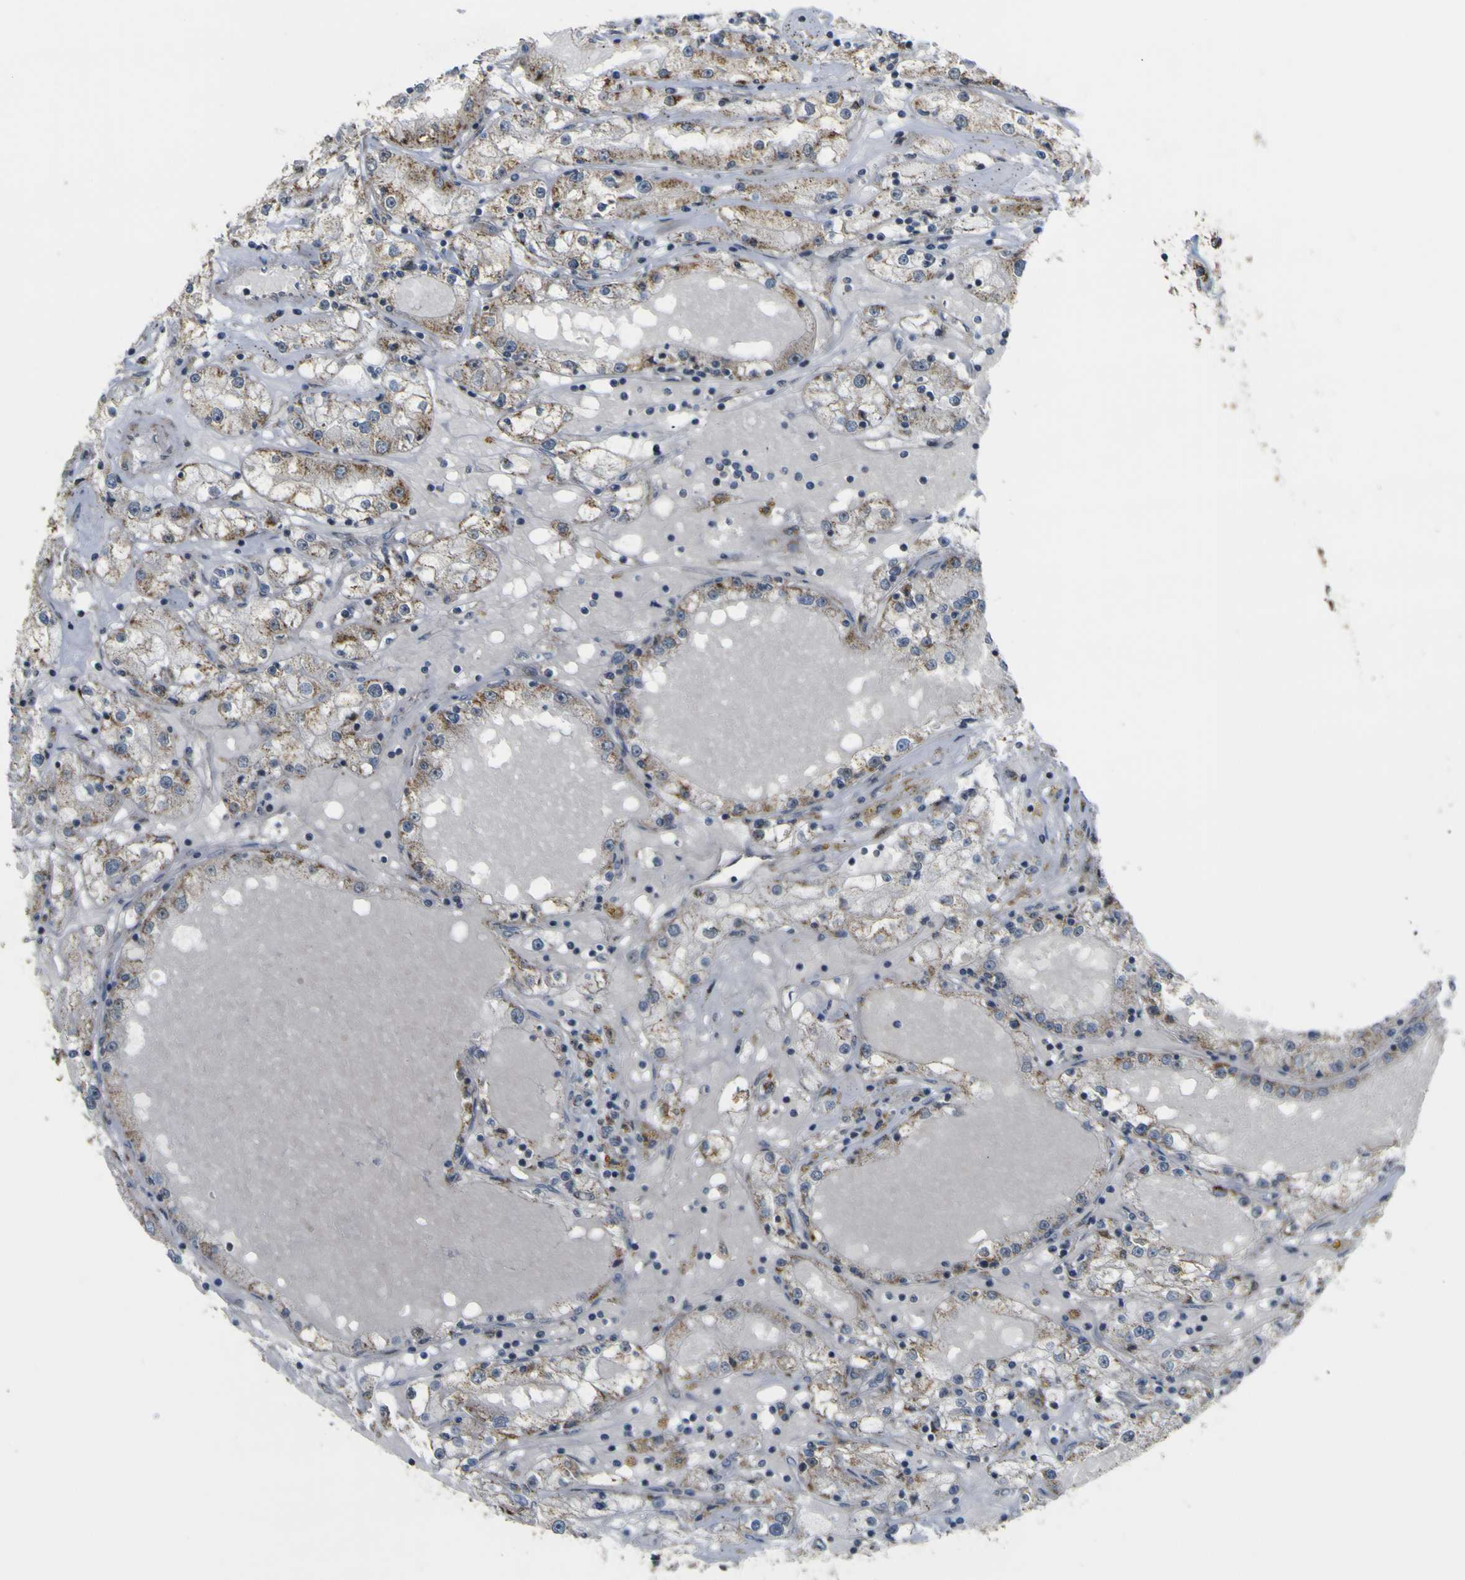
{"staining": {"intensity": "moderate", "quantity": ">75%", "location": "cytoplasmic/membranous"}, "tissue": "renal cancer", "cell_type": "Tumor cells", "image_type": "cancer", "snomed": [{"axis": "morphology", "description": "Adenocarcinoma, NOS"}, {"axis": "topography", "description": "Kidney"}], "caption": "Renal cancer was stained to show a protein in brown. There is medium levels of moderate cytoplasmic/membranous positivity in approximately >75% of tumor cells. The staining was performed using DAB (3,3'-diaminobenzidine), with brown indicating positive protein expression. Nuclei are stained blue with hematoxylin.", "gene": "ACBD5", "patient": {"sex": "male", "age": 56}}